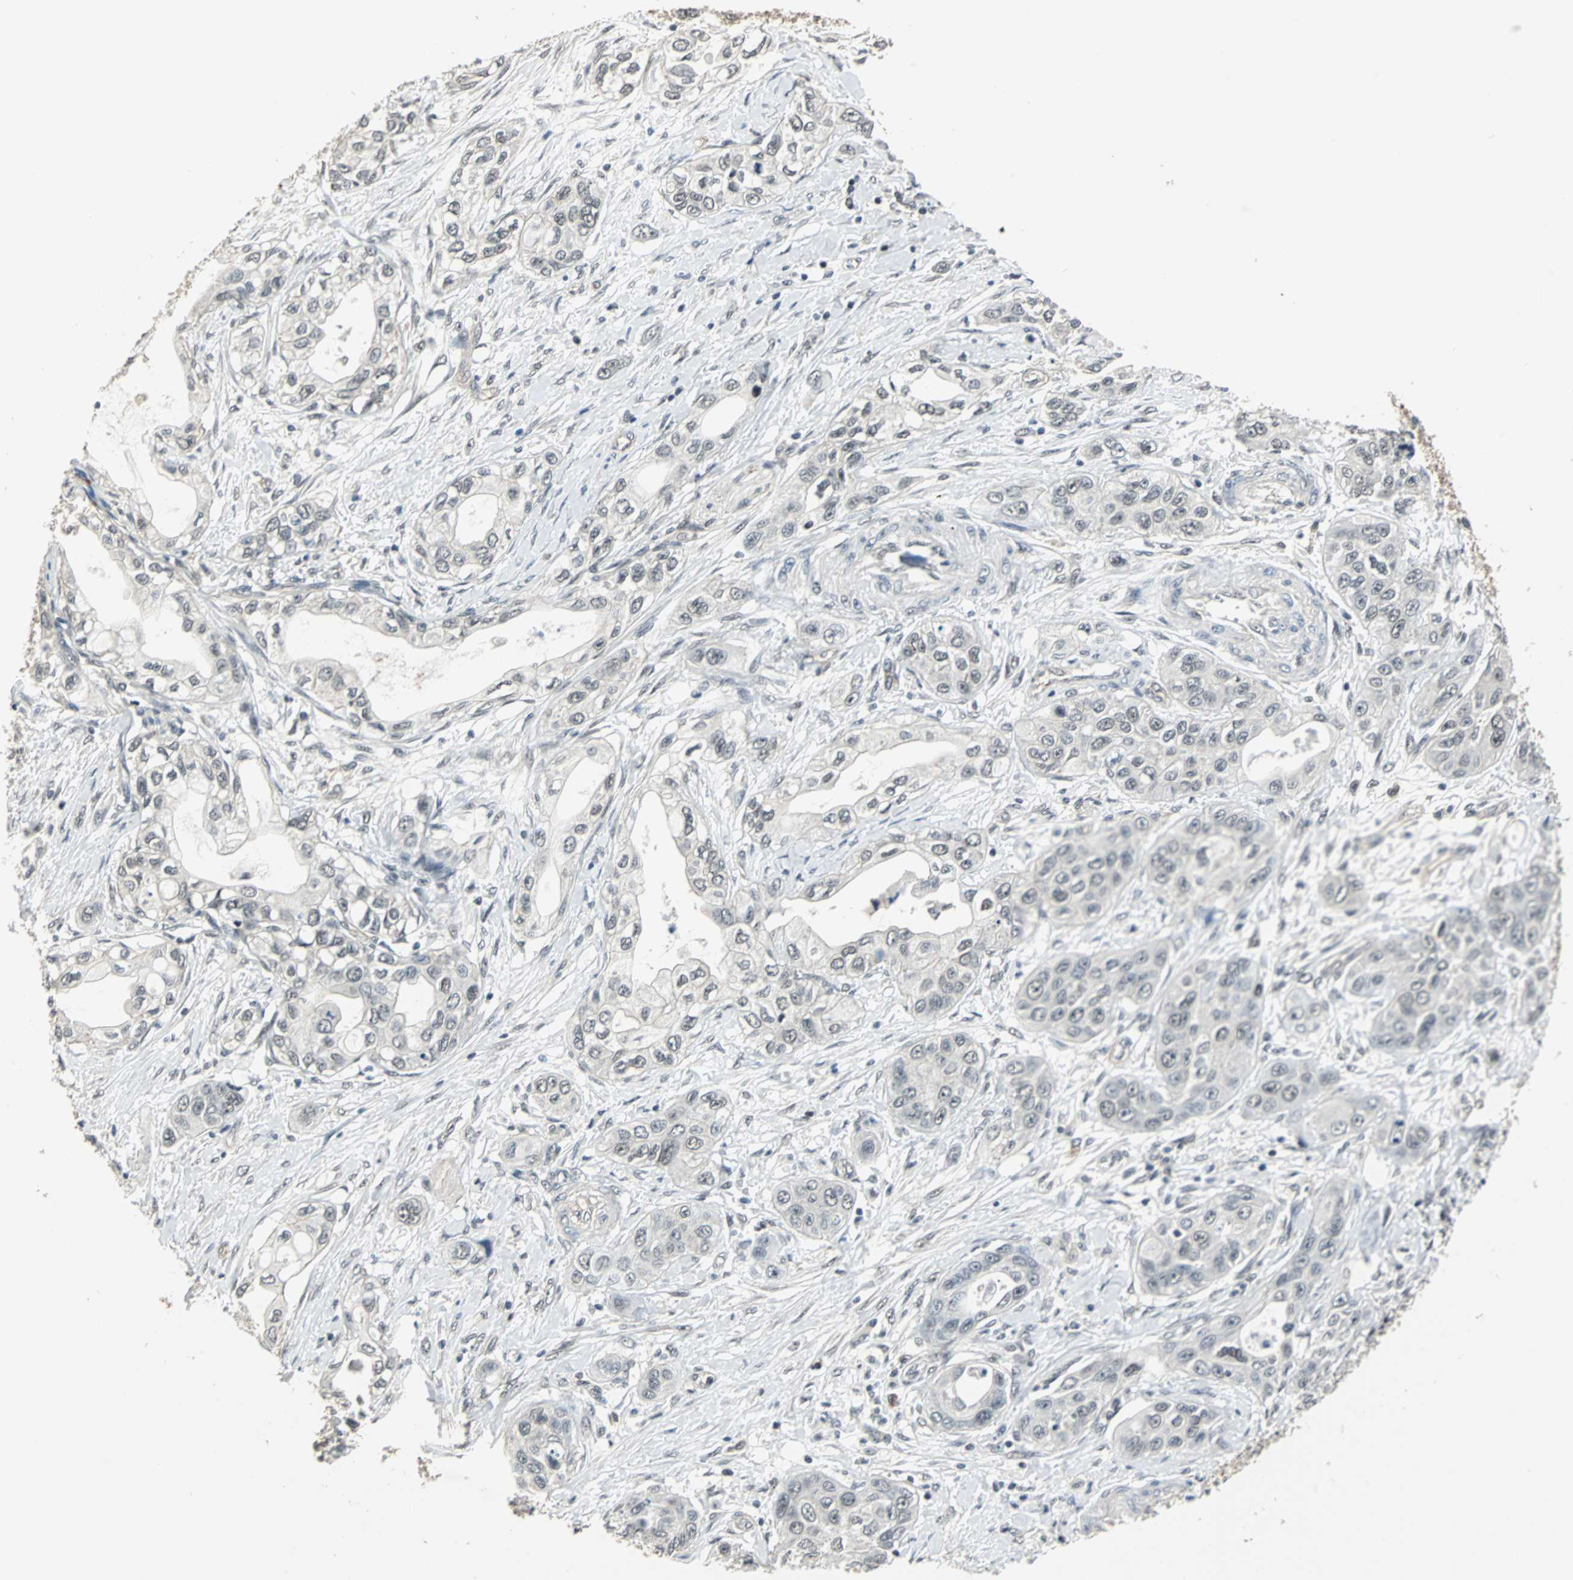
{"staining": {"intensity": "negative", "quantity": "none", "location": "none"}, "tissue": "pancreatic cancer", "cell_type": "Tumor cells", "image_type": "cancer", "snomed": [{"axis": "morphology", "description": "Adenocarcinoma, NOS"}, {"axis": "topography", "description": "Pancreas"}], "caption": "Immunohistochemistry histopathology image of human pancreatic cancer (adenocarcinoma) stained for a protein (brown), which demonstrates no staining in tumor cells.", "gene": "MKX", "patient": {"sex": "female", "age": 70}}